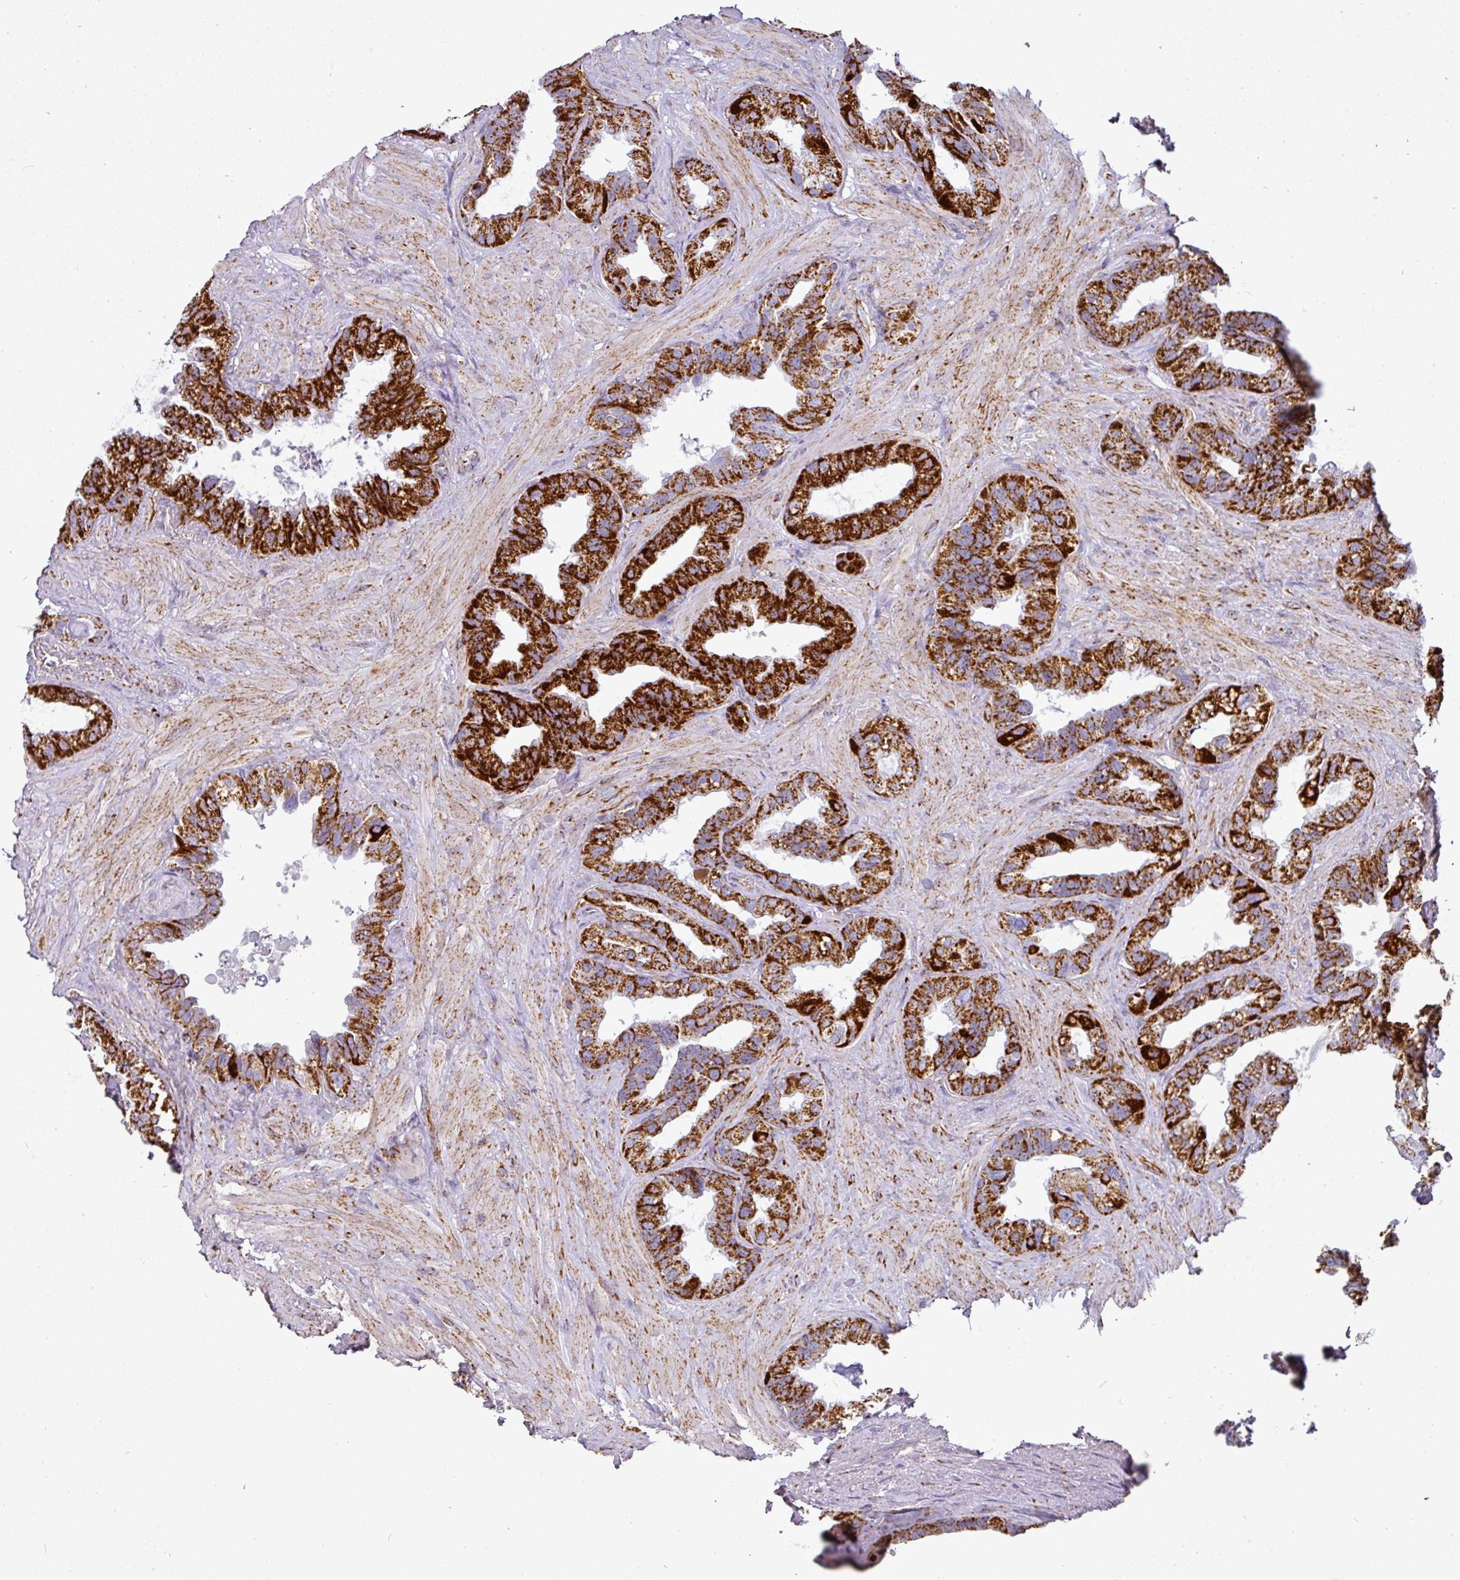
{"staining": {"intensity": "strong", "quantity": "25%-75%", "location": "cytoplasmic/membranous"}, "tissue": "seminal vesicle", "cell_type": "Glandular cells", "image_type": "normal", "snomed": [{"axis": "morphology", "description": "Normal tissue, NOS"}, {"axis": "topography", "description": "Seminal veicle"}, {"axis": "topography", "description": "Peripheral nerve tissue"}], "caption": "Immunohistochemistry histopathology image of normal human seminal vesicle stained for a protein (brown), which shows high levels of strong cytoplasmic/membranous expression in about 25%-75% of glandular cells.", "gene": "UQCRFS1", "patient": {"sex": "male", "age": 76}}